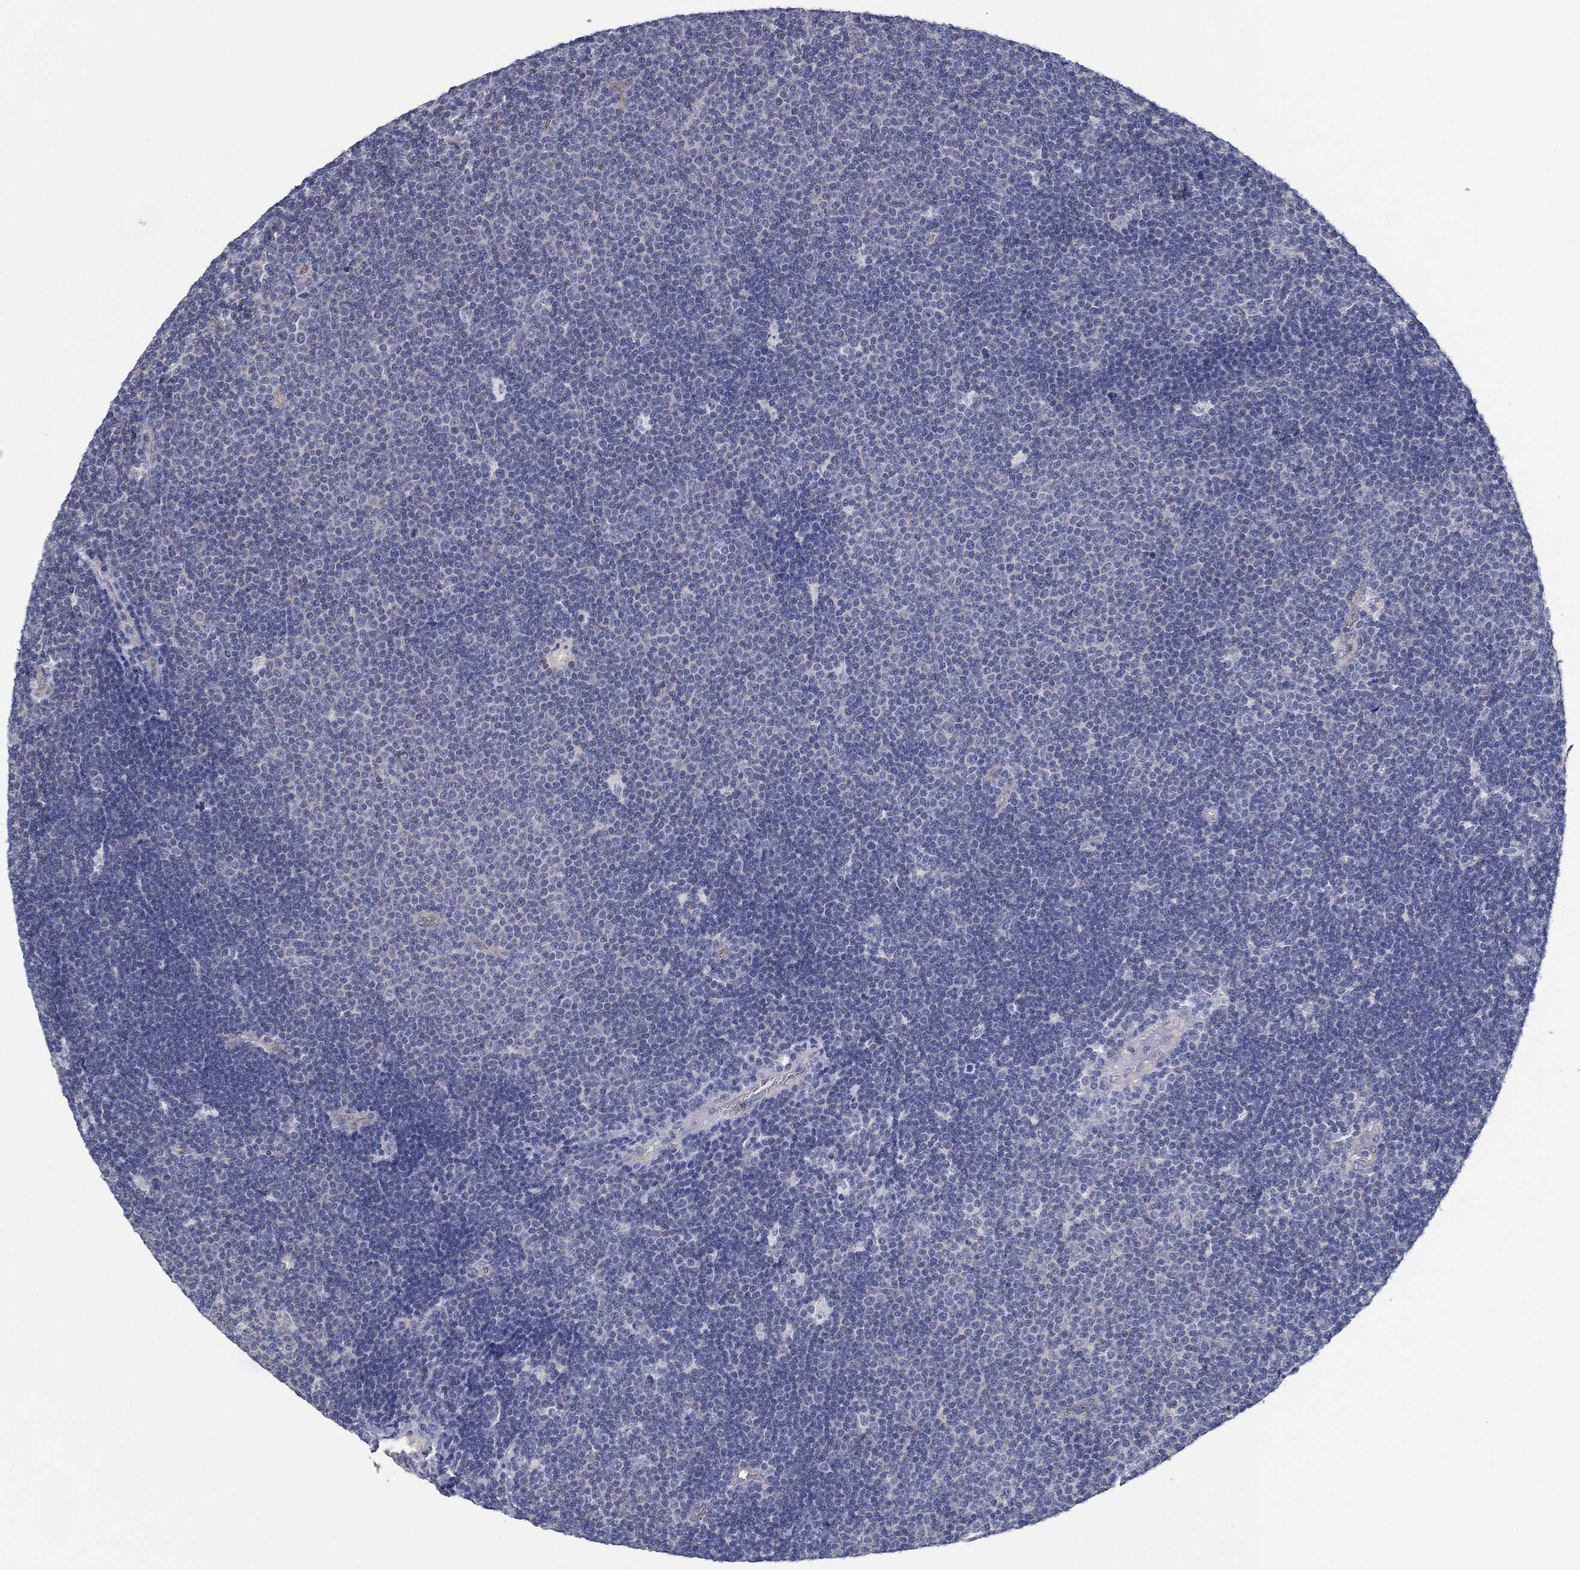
{"staining": {"intensity": "negative", "quantity": "none", "location": "none"}, "tissue": "lymphoma", "cell_type": "Tumor cells", "image_type": "cancer", "snomed": [{"axis": "morphology", "description": "Malignant lymphoma, non-Hodgkin's type, Low grade"}, {"axis": "topography", "description": "Brain"}], "caption": "Photomicrograph shows no protein staining in tumor cells of low-grade malignant lymphoma, non-Hodgkin's type tissue.", "gene": "BBOF1", "patient": {"sex": "female", "age": 66}}